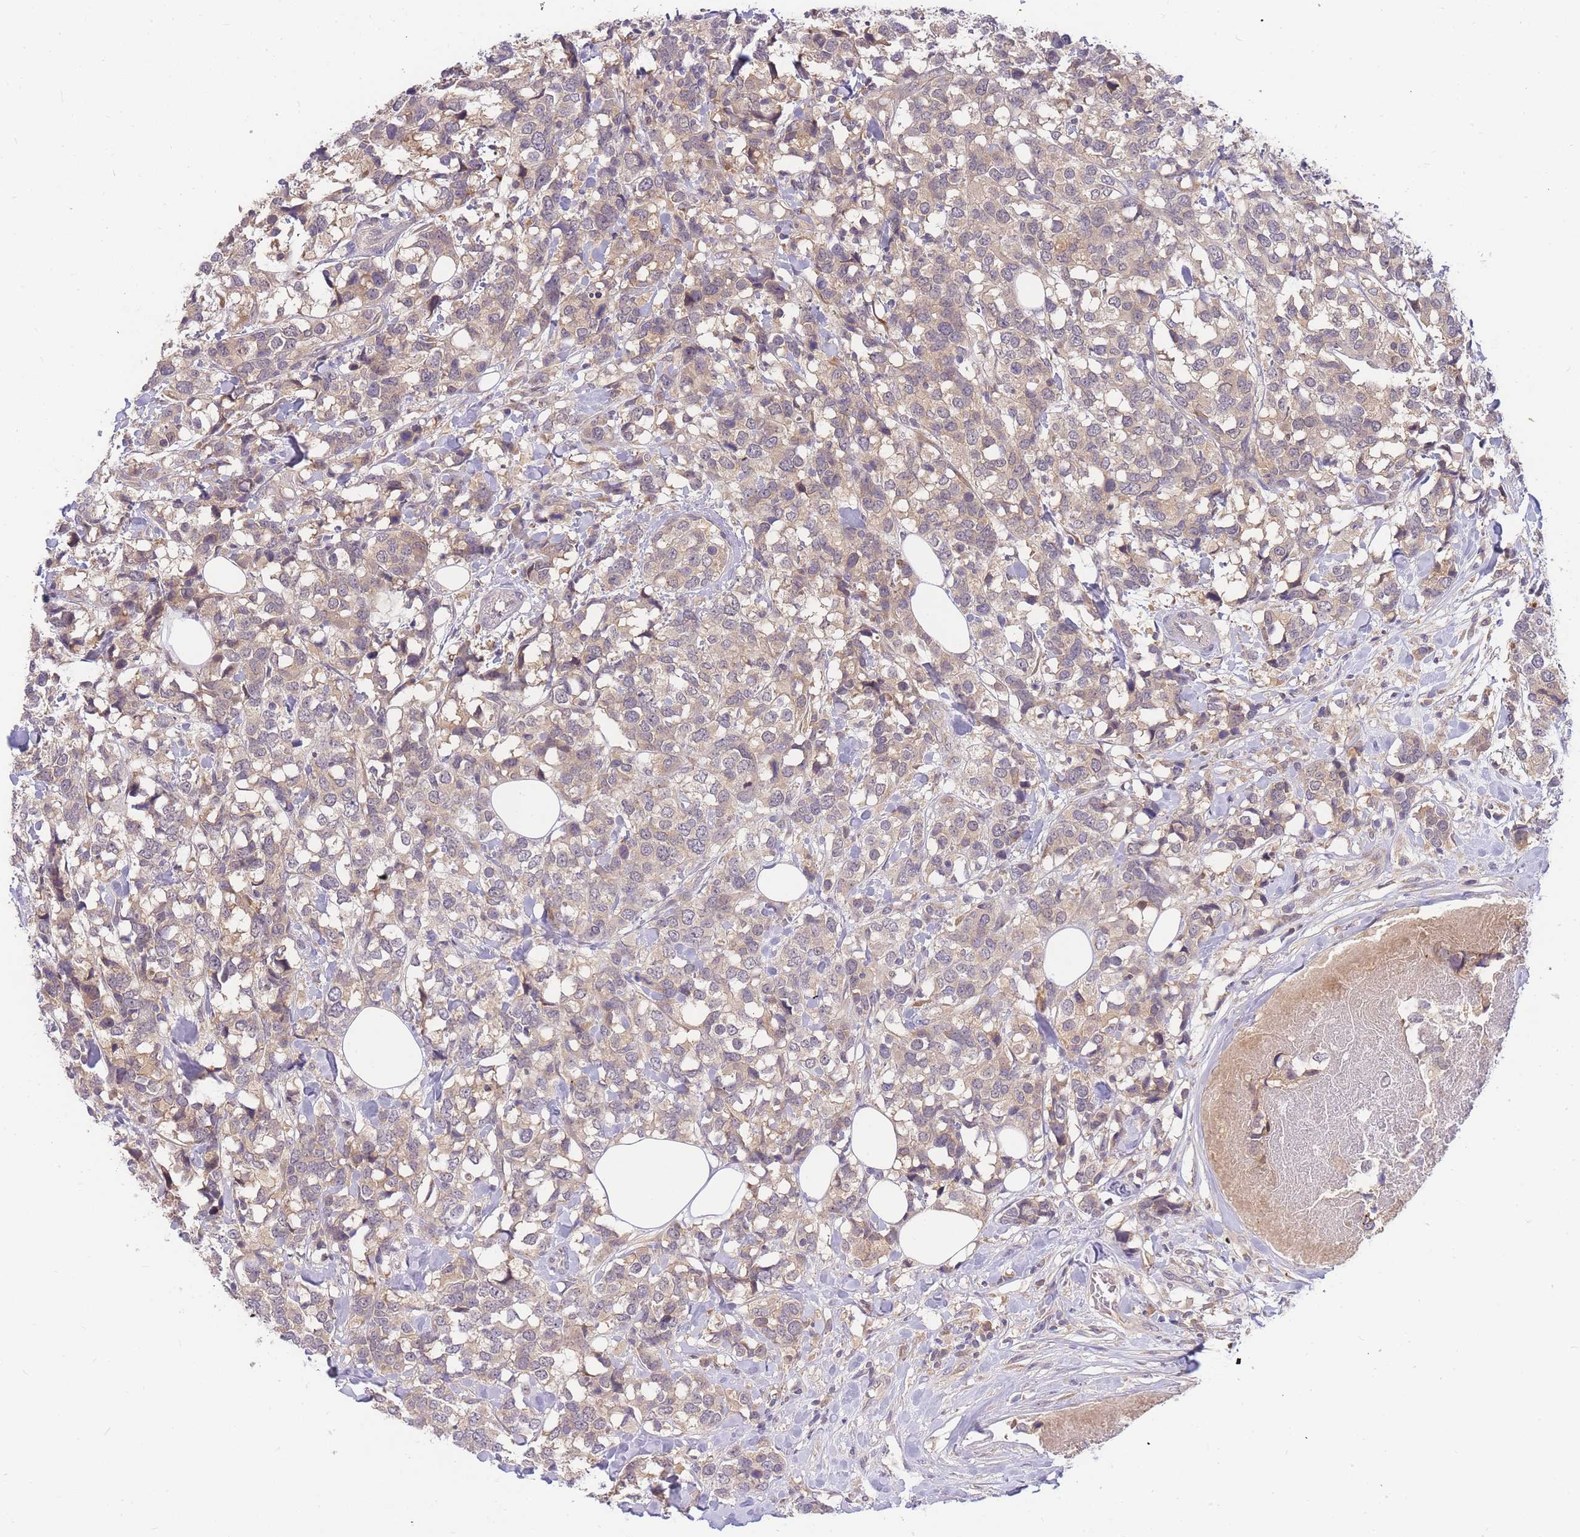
{"staining": {"intensity": "weak", "quantity": "25%-75%", "location": "cytoplasmic/membranous"}, "tissue": "breast cancer", "cell_type": "Tumor cells", "image_type": "cancer", "snomed": [{"axis": "morphology", "description": "Lobular carcinoma"}, {"axis": "topography", "description": "Breast"}], "caption": "Immunohistochemistry of human lobular carcinoma (breast) exhibits low levels of weak cytoplasmic/membranous positivity in approximately 25%-75% of tumor cells.", "gene": "ZNF577", "patient": {"sex": "female", "age": 59}}